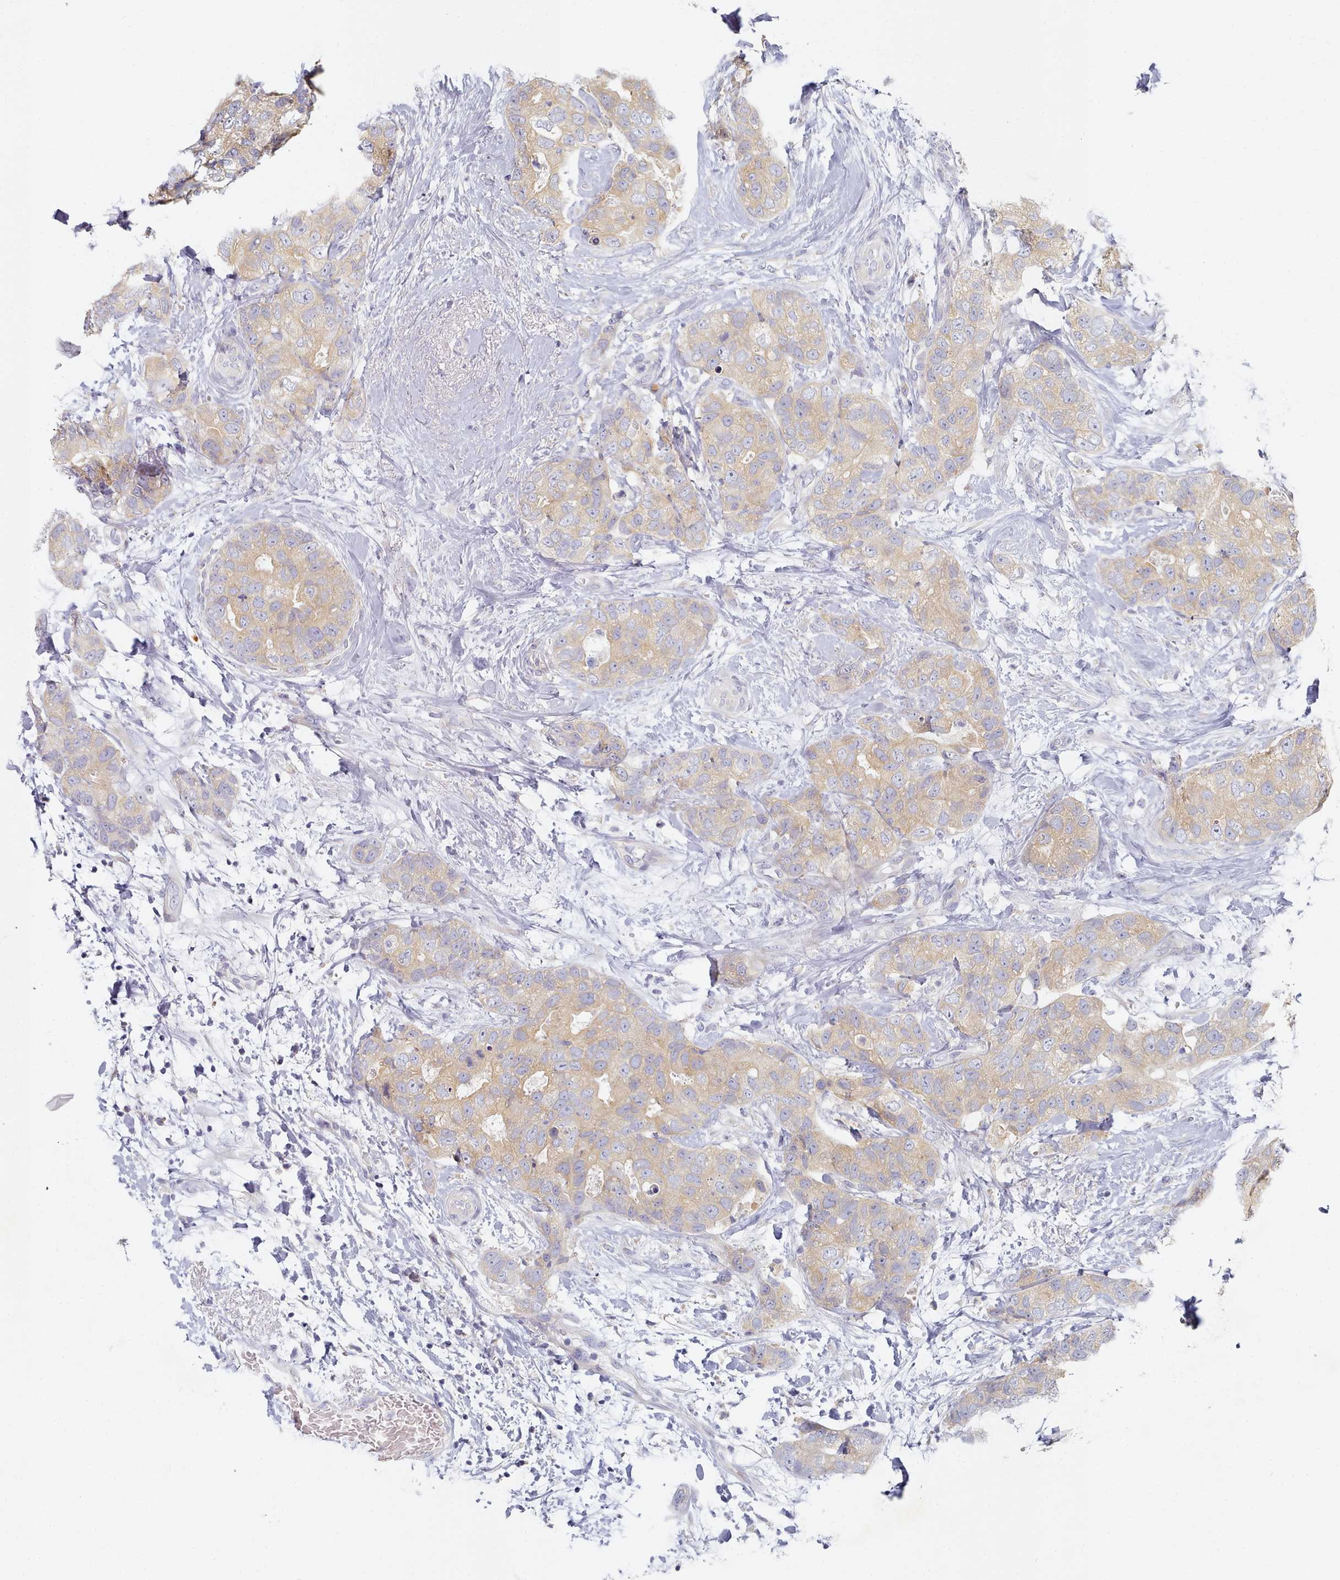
{"staining": {"intensity": "moderate", "quantity": ">75%", "location": "cytoplasmic/membranous"}, "tissue": "breast cancer", "cell_type": "Tumor cells", "image_type": "cancer", "snomed": [{"axis": "morphology", "description": "Duct carcinoma"}, {"axis": "topography", "description": "Breast"}], "caption": "The photomicrograph demonstrates immunohistochemical staining of breast cancer (intraductal carcinoma). There is moderate cytoplasmic/membranous expression is present in approximately >75% of tumor cells.", "gene": "TYW1B", "patient": {"sex": "female", "age": 62}}